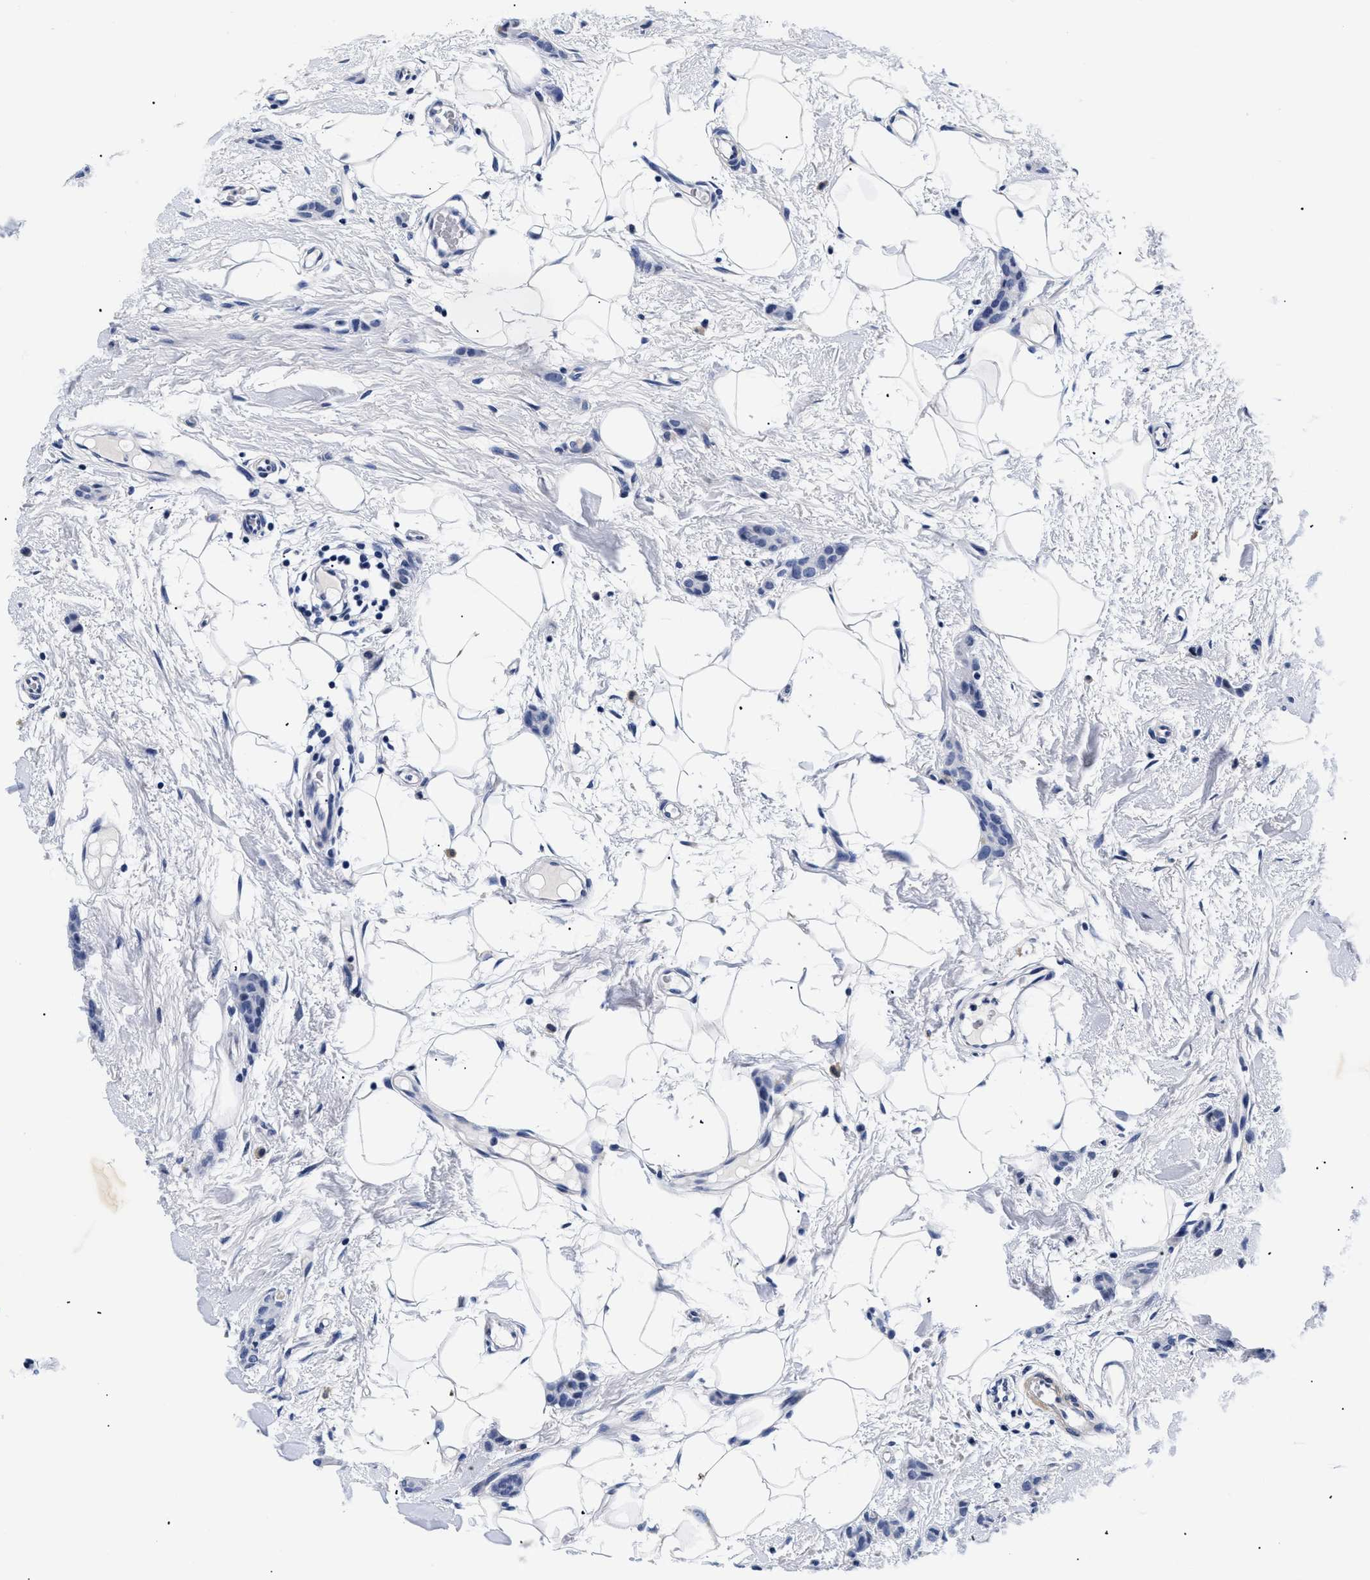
{"staining": {"intensity": "negative", "quantity": "none", "location": "none"}, "tissue": "breast cancer", "cell_type": "Tumor cells", "image_type": "cancer", "snomed": [{"axis": "morphology", "description": "Lobular carcinoma"}, {"axis": "topography", "description": "Skin"}, {"axis": "topography", "description": "Breast"}], "caption": "Immunohistochemistry (IHC) photomicrograph of human breast cancer stained for a protein (brown), which displays no staining in tumor cells.", "gene": "SHD", "patient": {"sex": "female", "age": 46}}